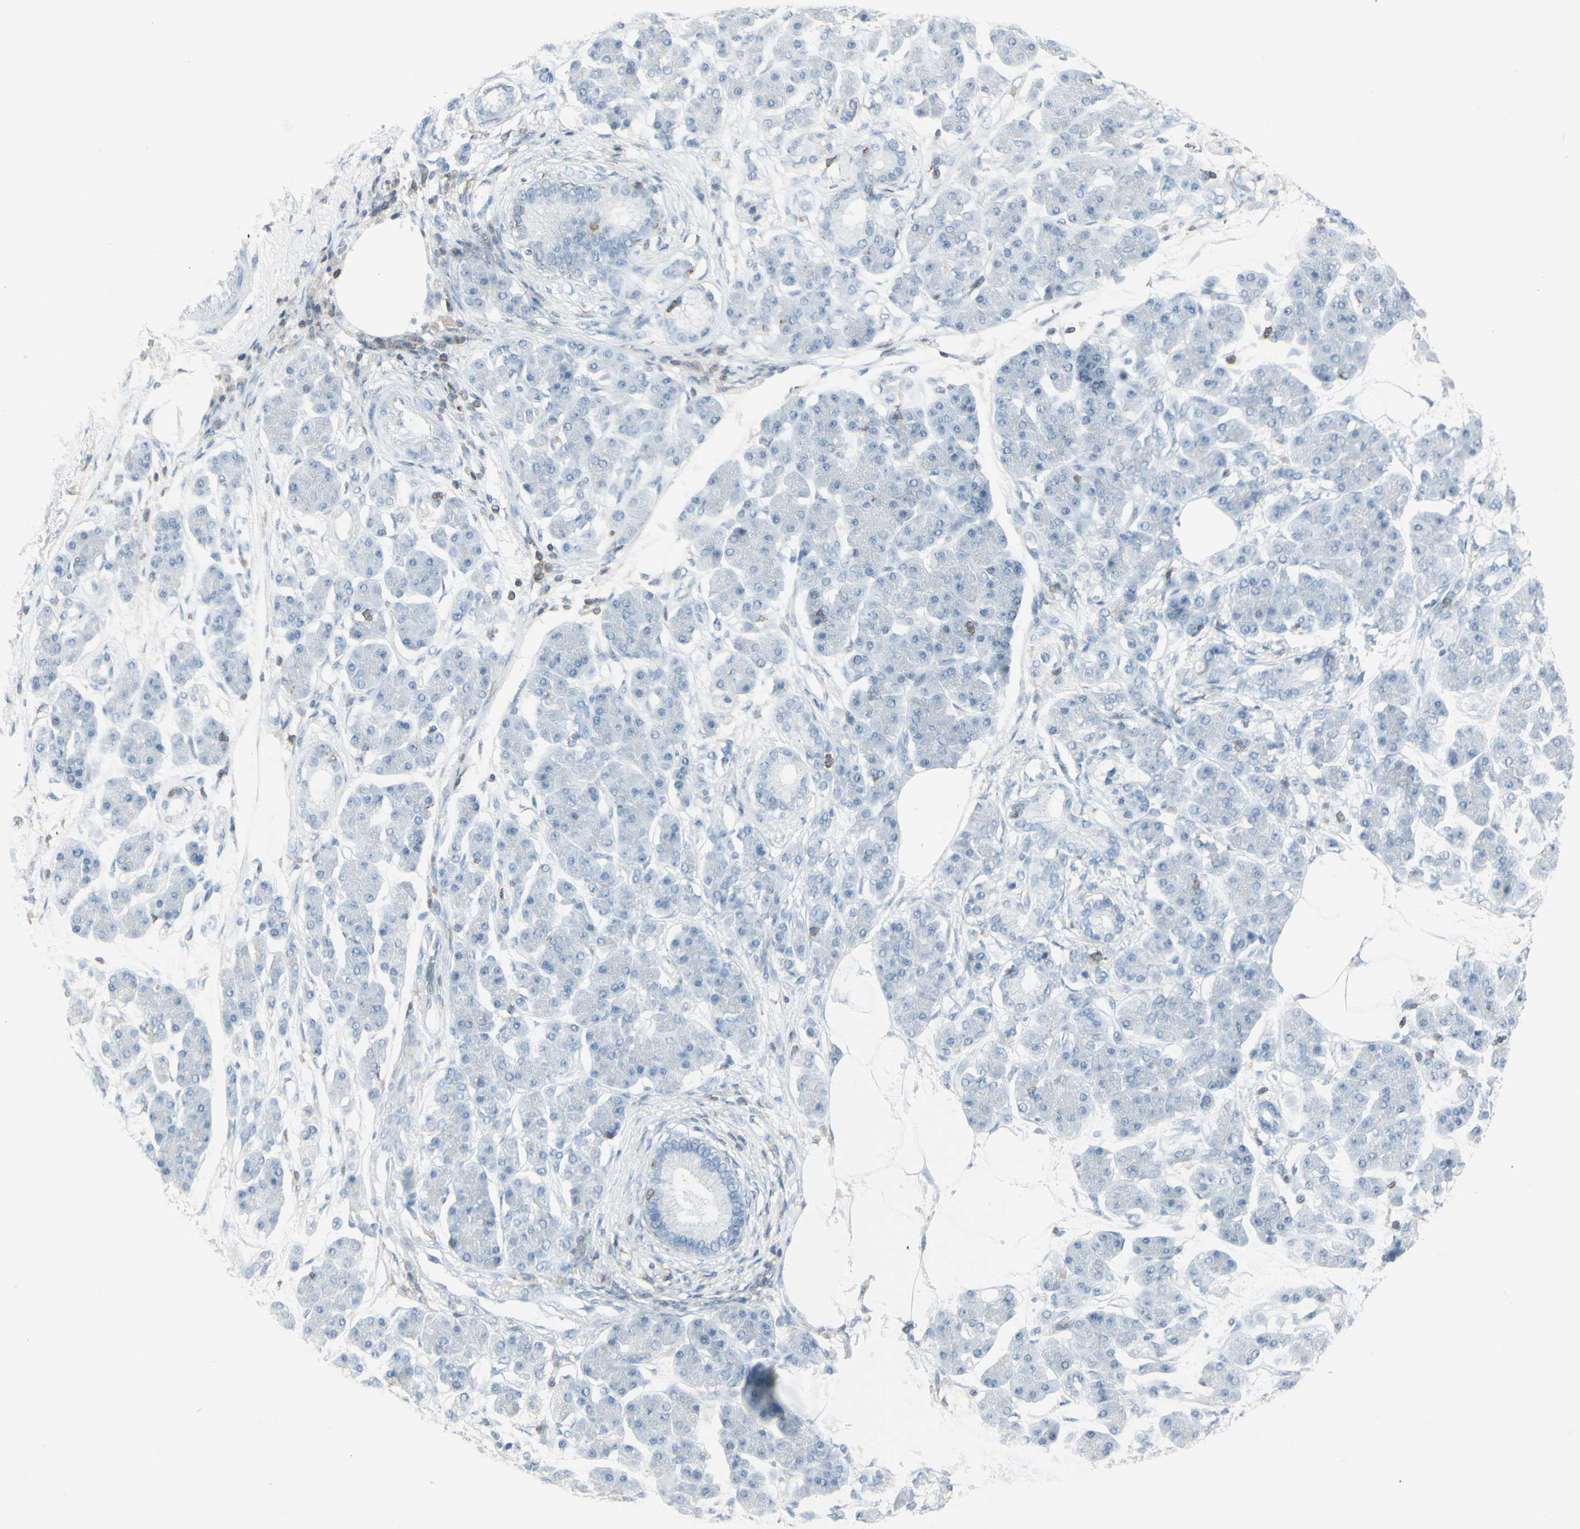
{"staining": {"intensity": "negative", "quantity": "none", "location": "none"}, "tissue": "pancreatic cancer", "cell_type": "Tumor cells", "image_type": "cancer", "snomed": [{"axis": "morphology", "description": "Adenocarcinoma, NOS"}, {"axis": "morphology", "description": "Adenocarcinoma, metastatic, NOS"}, {"axis": "topography", "description": "Lymph node"}, {"axis": "topography", "description": "Pancreas"}, {"axis": "topography", "description": "Duodenum"}], "caption": "A micrograph of human pancreatic cancer is negative for staining in tumor cells.", "gene": "NRG1", "patient": {"sex": "female", "age": 64}}